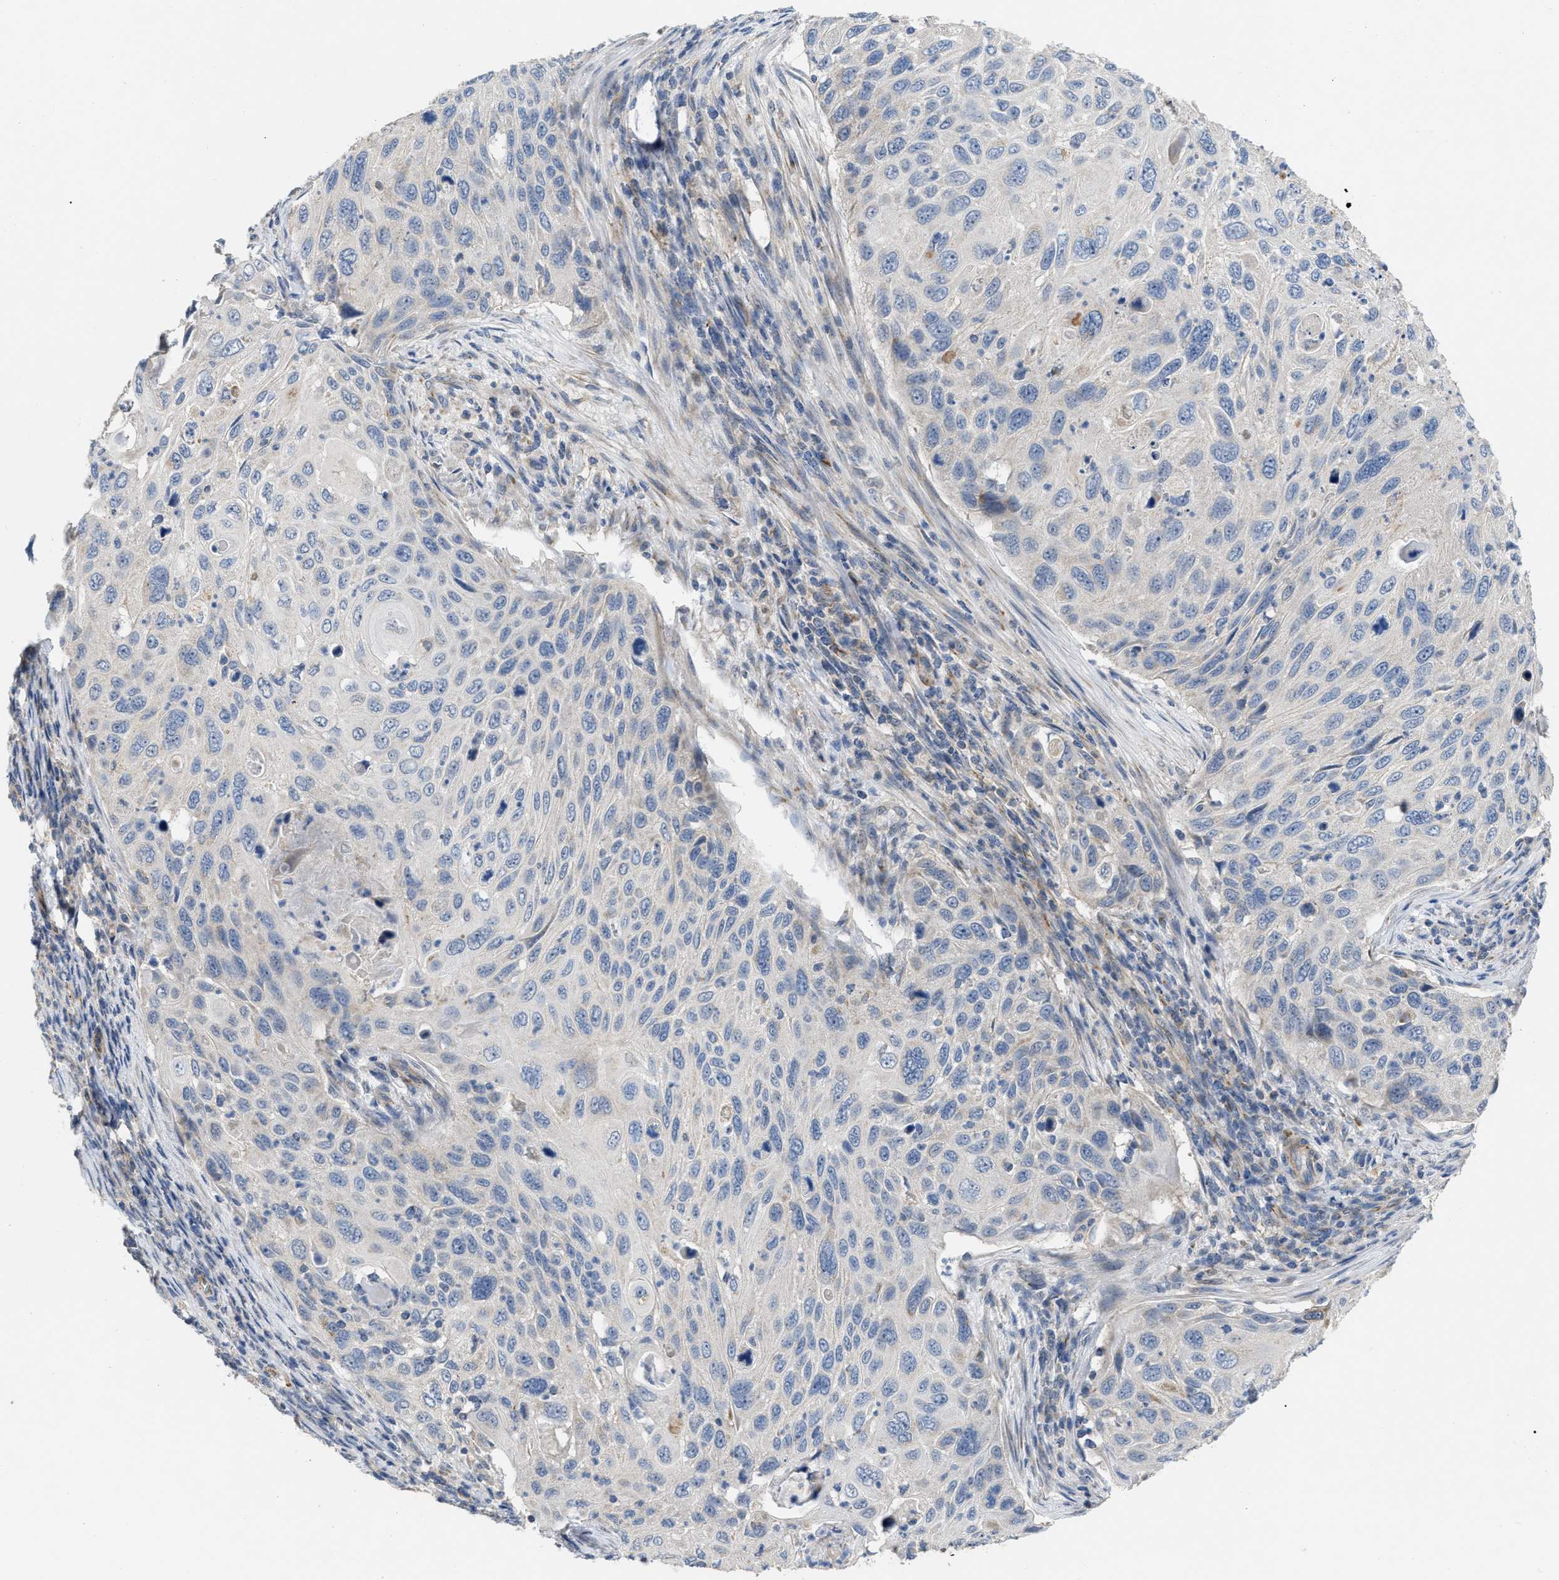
{"staining": {"intensity": "negative", "quantity": "none", "location": "none"}, "tissue": "cervical cancer", "cell_type": "Tumor cells", "image_type": "cancer", "snomed": [{"axis": "morphology", "description": "Squamous cell carcinoma, NOS"}, {"axis": "topography", "description": "Cervix"}], "caption": "A high-resolution image shows IHC staining of squamous cell carcinoma (cervical), which displays no significant positivity in tumor cells.", "gene": "DHX58", "patient": {"sex": "female", "age": 70}}